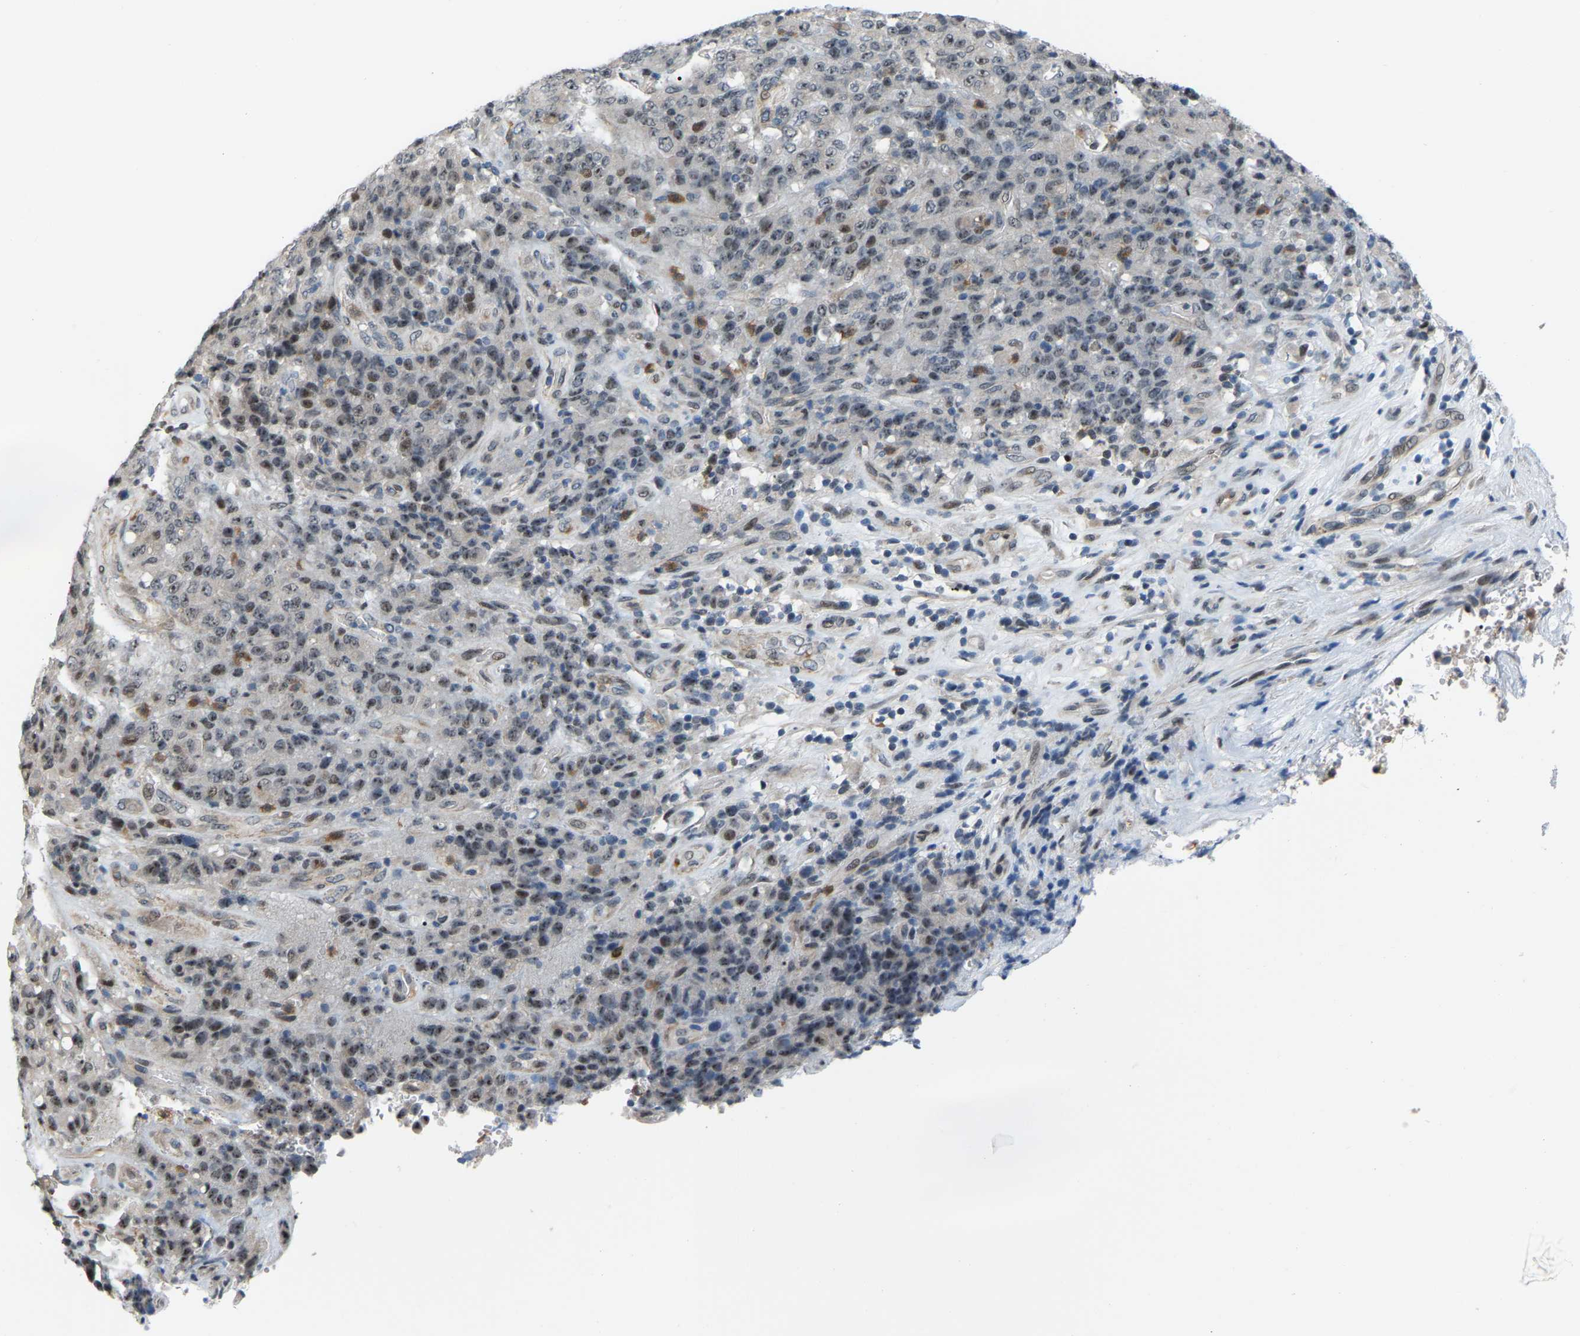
{"staining": {"intensity": "negative", "quantity": "none", "location": "none"}, "tissue": "stomach cancer", "cell_type": "Tumor cells", "image_type": "cancer", "snomed": [{"axis": "morphology", "description": "Adenocarcinoma, NOS"}, {"axis": "topography", "description": "Stomach"}], "caption": "Human stomach adenocarcinoma stained for a protein using immunohistochemistry (IHC) shows no positivity in tumor cells.", "gene": "CROT", "patient": {"sex": "female", "age": 73}}